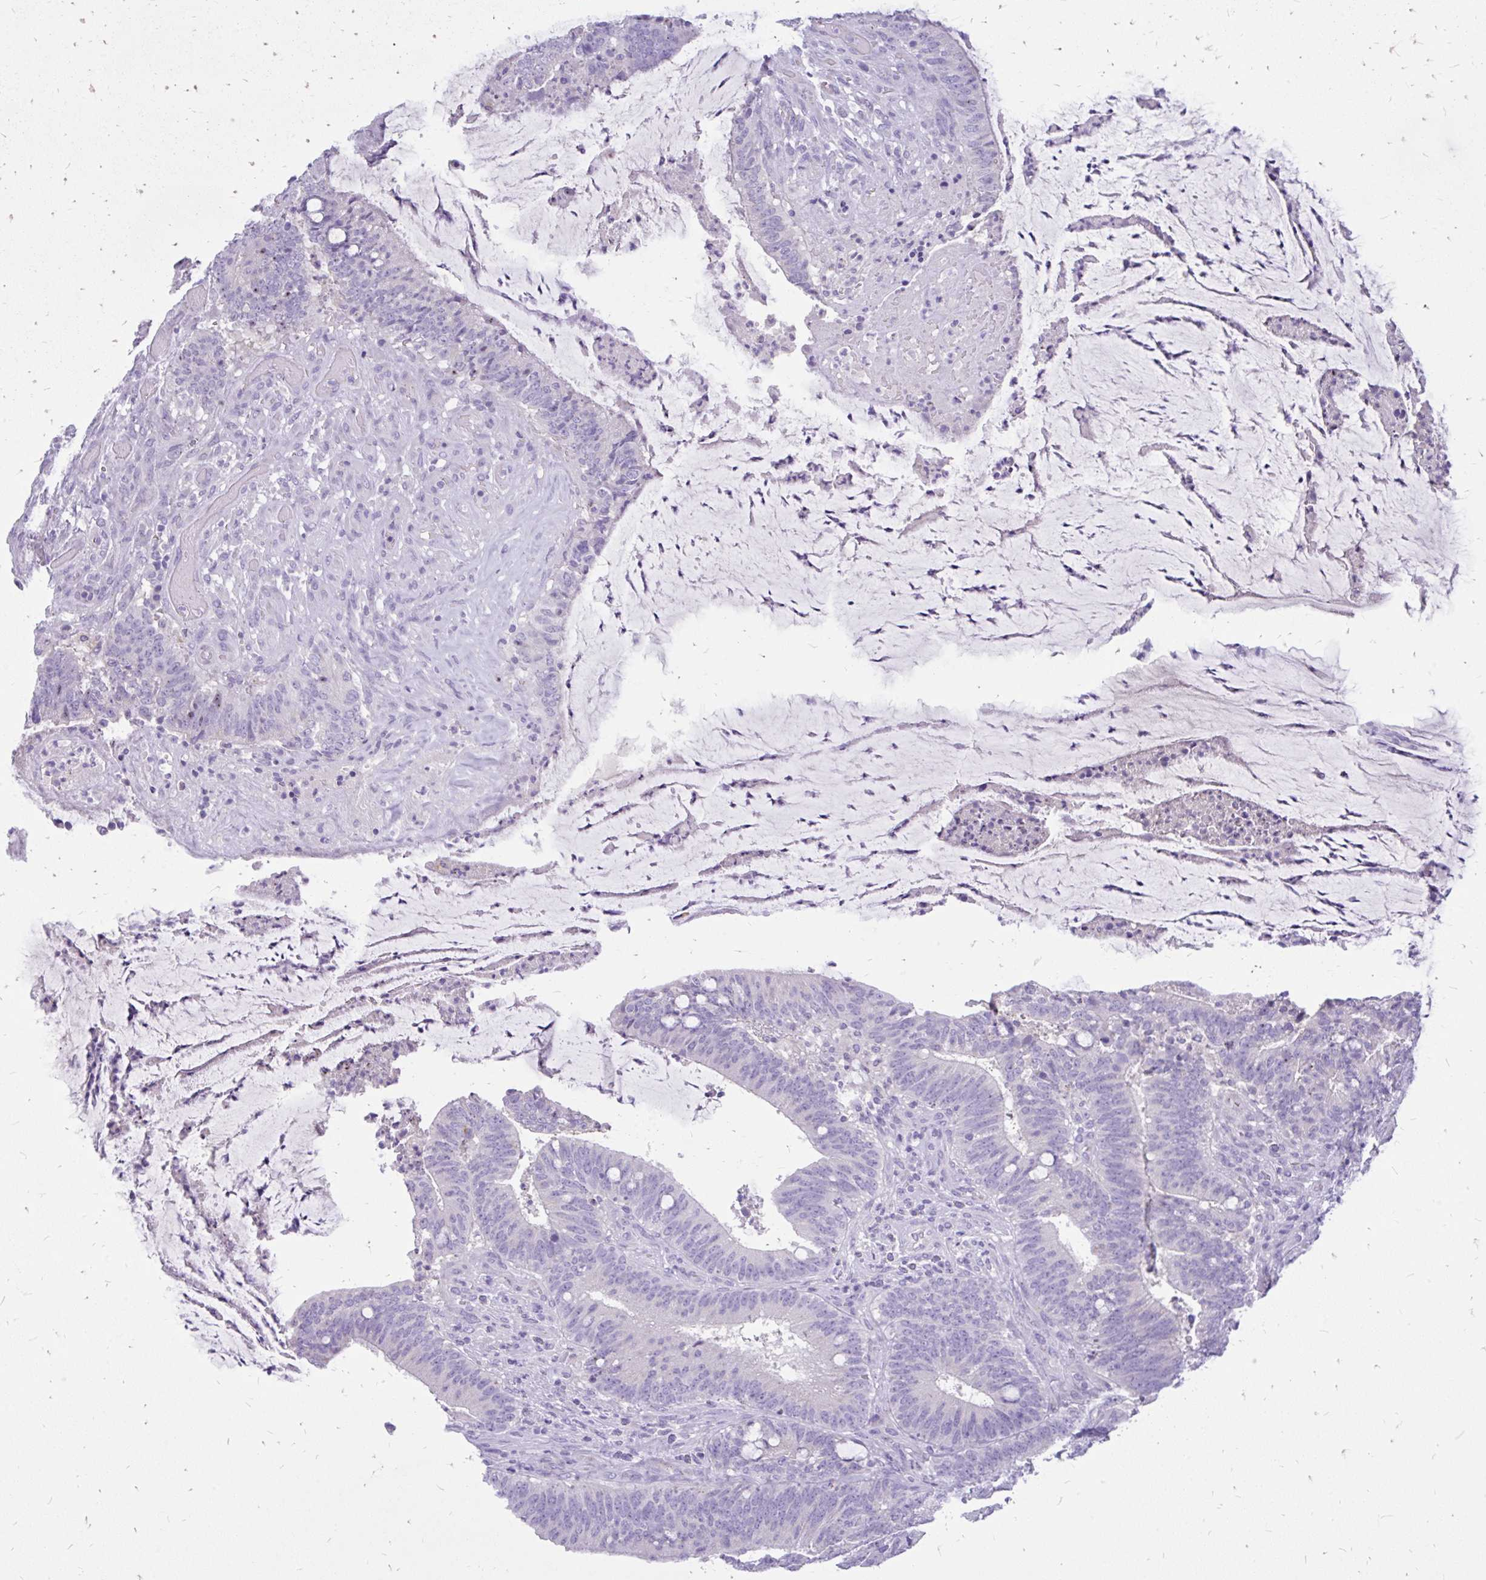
{"staining": {"intensity": "negative", "quantity": "none", "location": "none"}, "tissue": "colorectal cancer", "cell_type": "Tumor cells", "image_type": "cancer", "snomed": [{"axis": "morphology", "description": "Adenocarcinoma, NOS"}, {"axis": "topography", "description": "Colon"}], "caption": "This is an IHC image of adenocarcinoma (colorectal). There is no positivity in tumor cells.", "gene": "MAP1LC3A", "patient": {"sex": "female", "age": 43}}